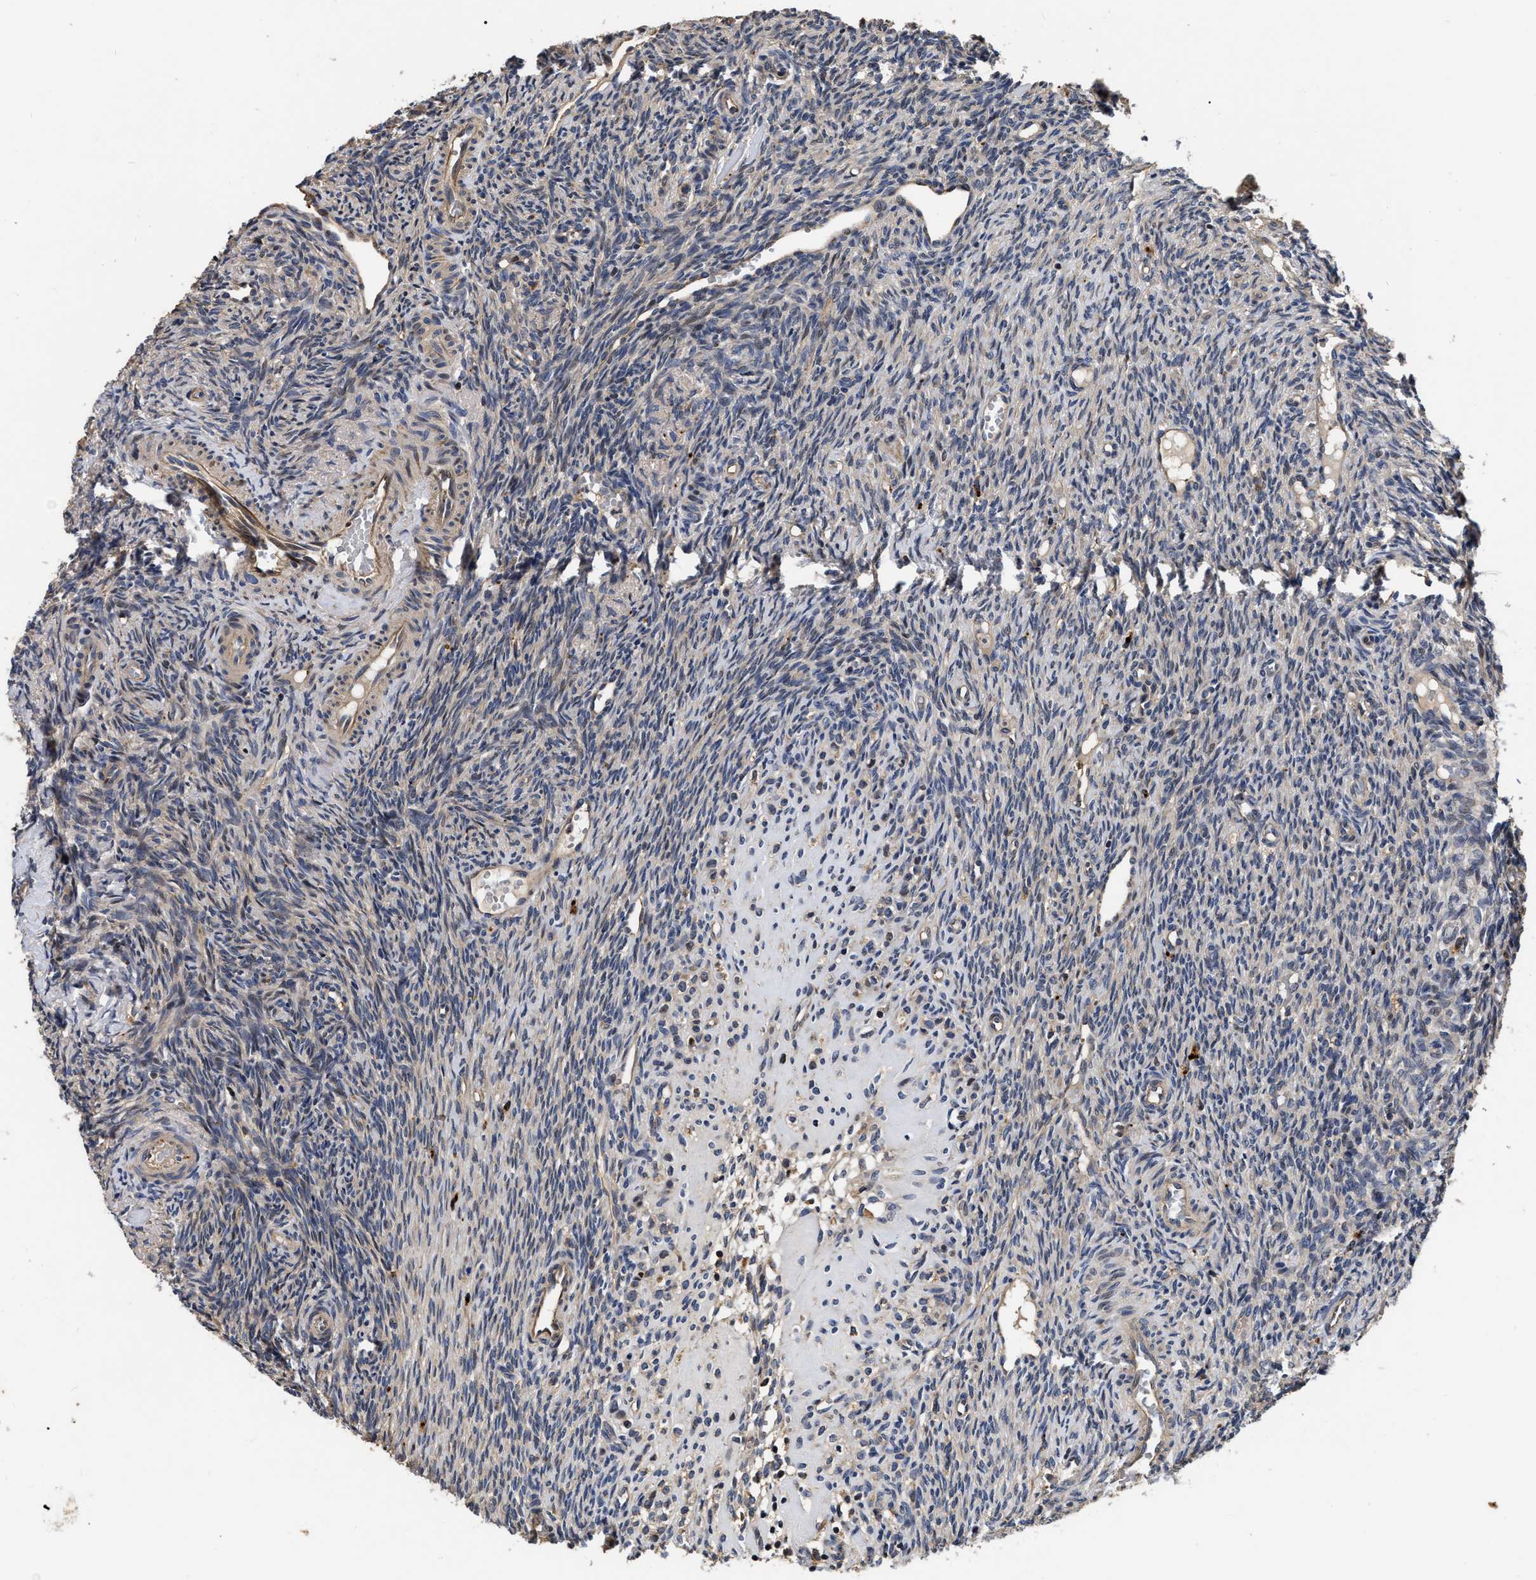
{"staining": {"intensity": "moderate", "quantity": ">75%", "location": "cytoplasmic/membranous"}, "tissue": "ovary", "cell_type": "Follicle cells", "image_type": "normal", "snomed": [{"axis": "morphology", "description": "Normal tissue, NOS"}, {"axis": "topography", "description": "Ovary"}], "caption": "A high-resolution micrograph shows IHC staining of normal ovary, which demonstrates moderate cytoplasmic/membranous staining in about >75% of follicle cells. (DAB (3,3'-diaminobenzidine) IHC with brightfield microscopy, high magnification).", "gene": "ABCG8", "patient": {"sex": "female", "age": 41}}